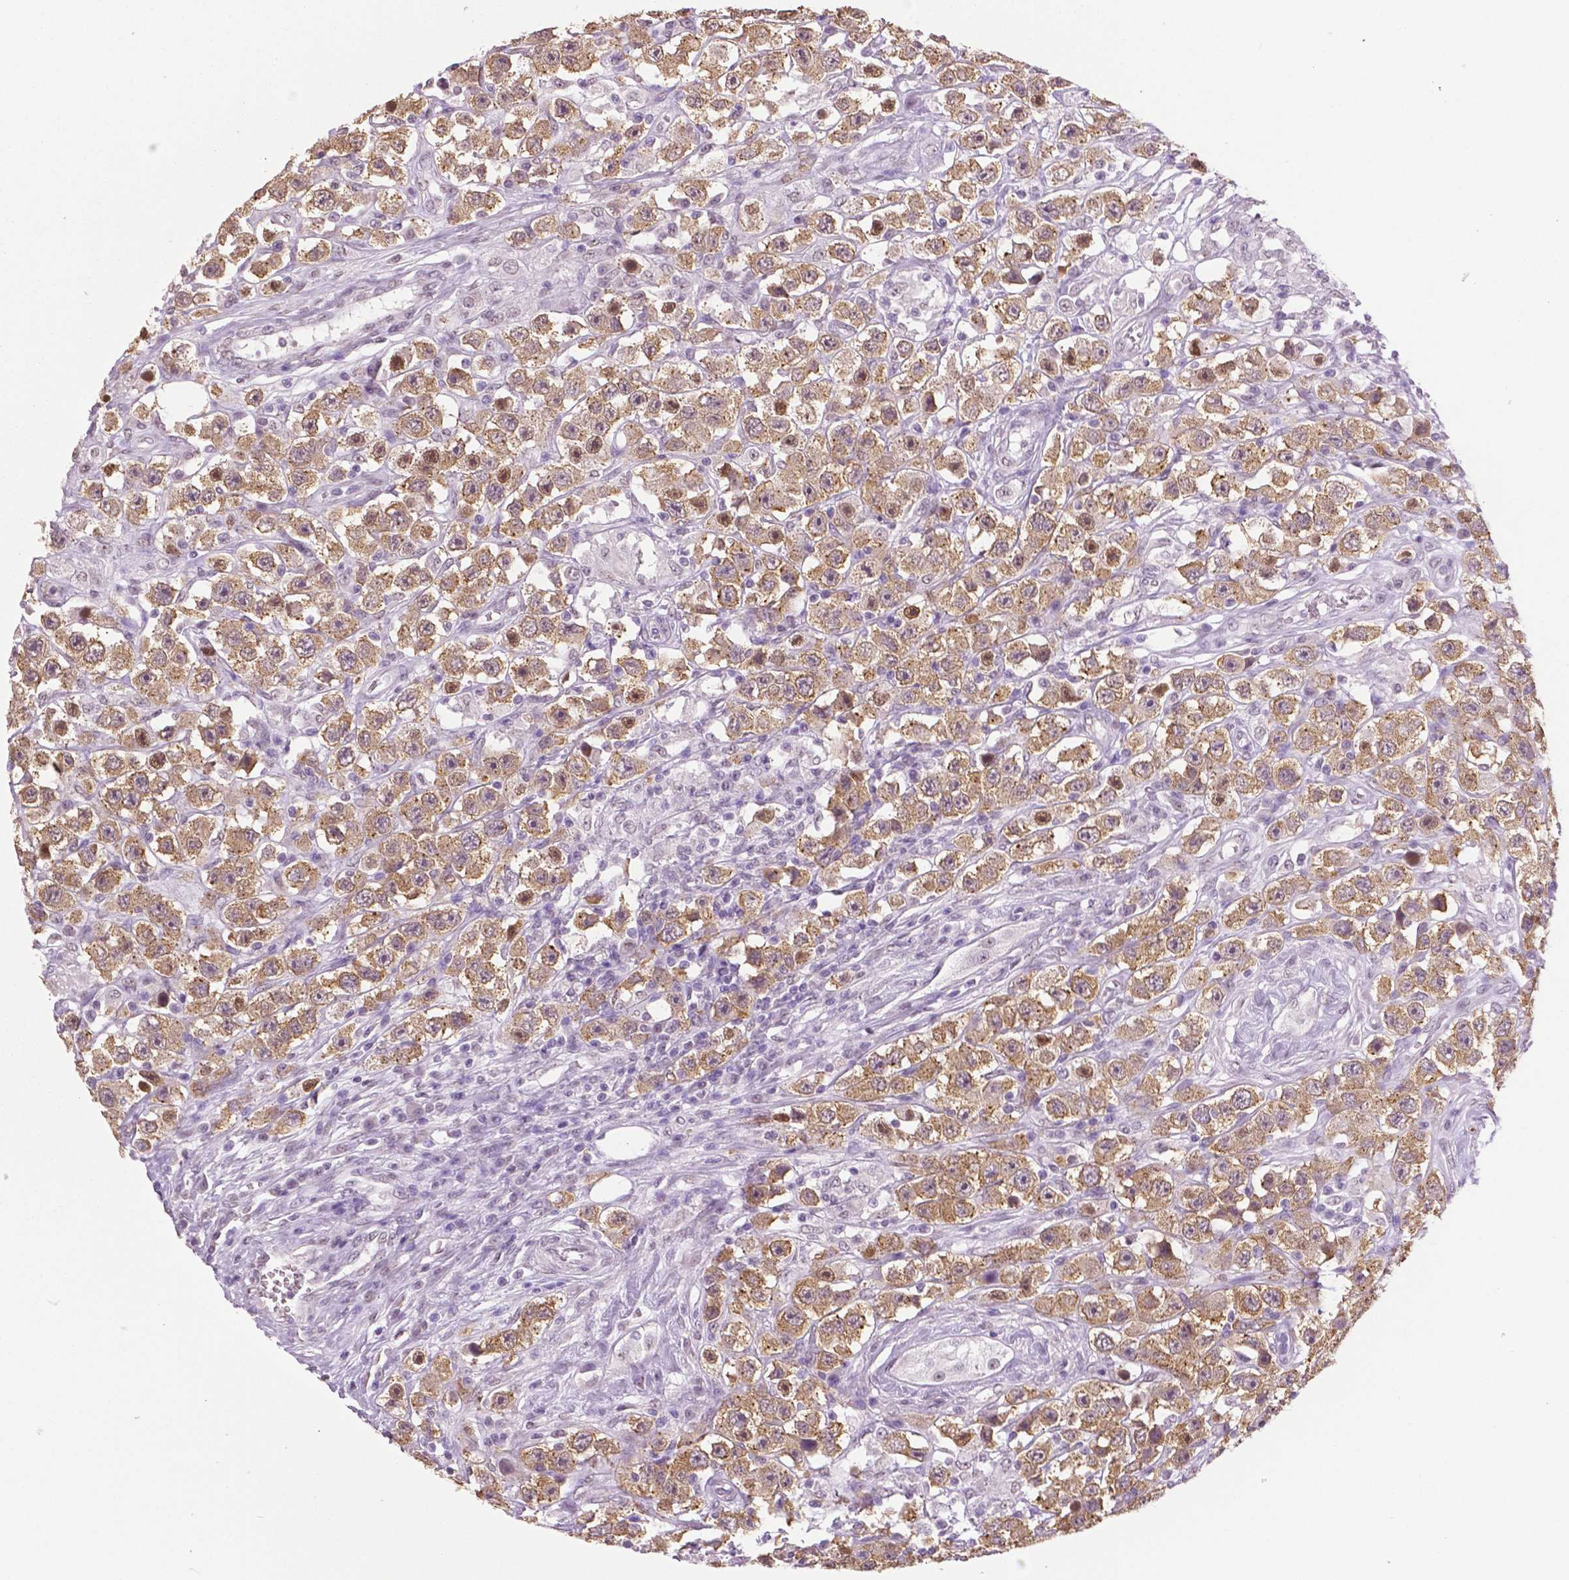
{"staining": {"intensity": "moderate", "quantity": ">75%", "location": "cytoplasmic/membranous,nuclear"}, "tissue": "testis cancer", "cell_type": "Tumor cells", "image_type": "cancer", "snomed": [{"axis": "morphology", "description": "Seminoma, NOS"}, {"axis": "topography", "description": "Testis"}], "caption": "There is medium levels of moderate cytoplasmic/membranous and nuclear expression in tumor cells of testis cancer, as demonstrated by immunohistochemical staining (brown color).", "gene": "IGF2BP1", "patient": {"sex": "male", "age": 45}}